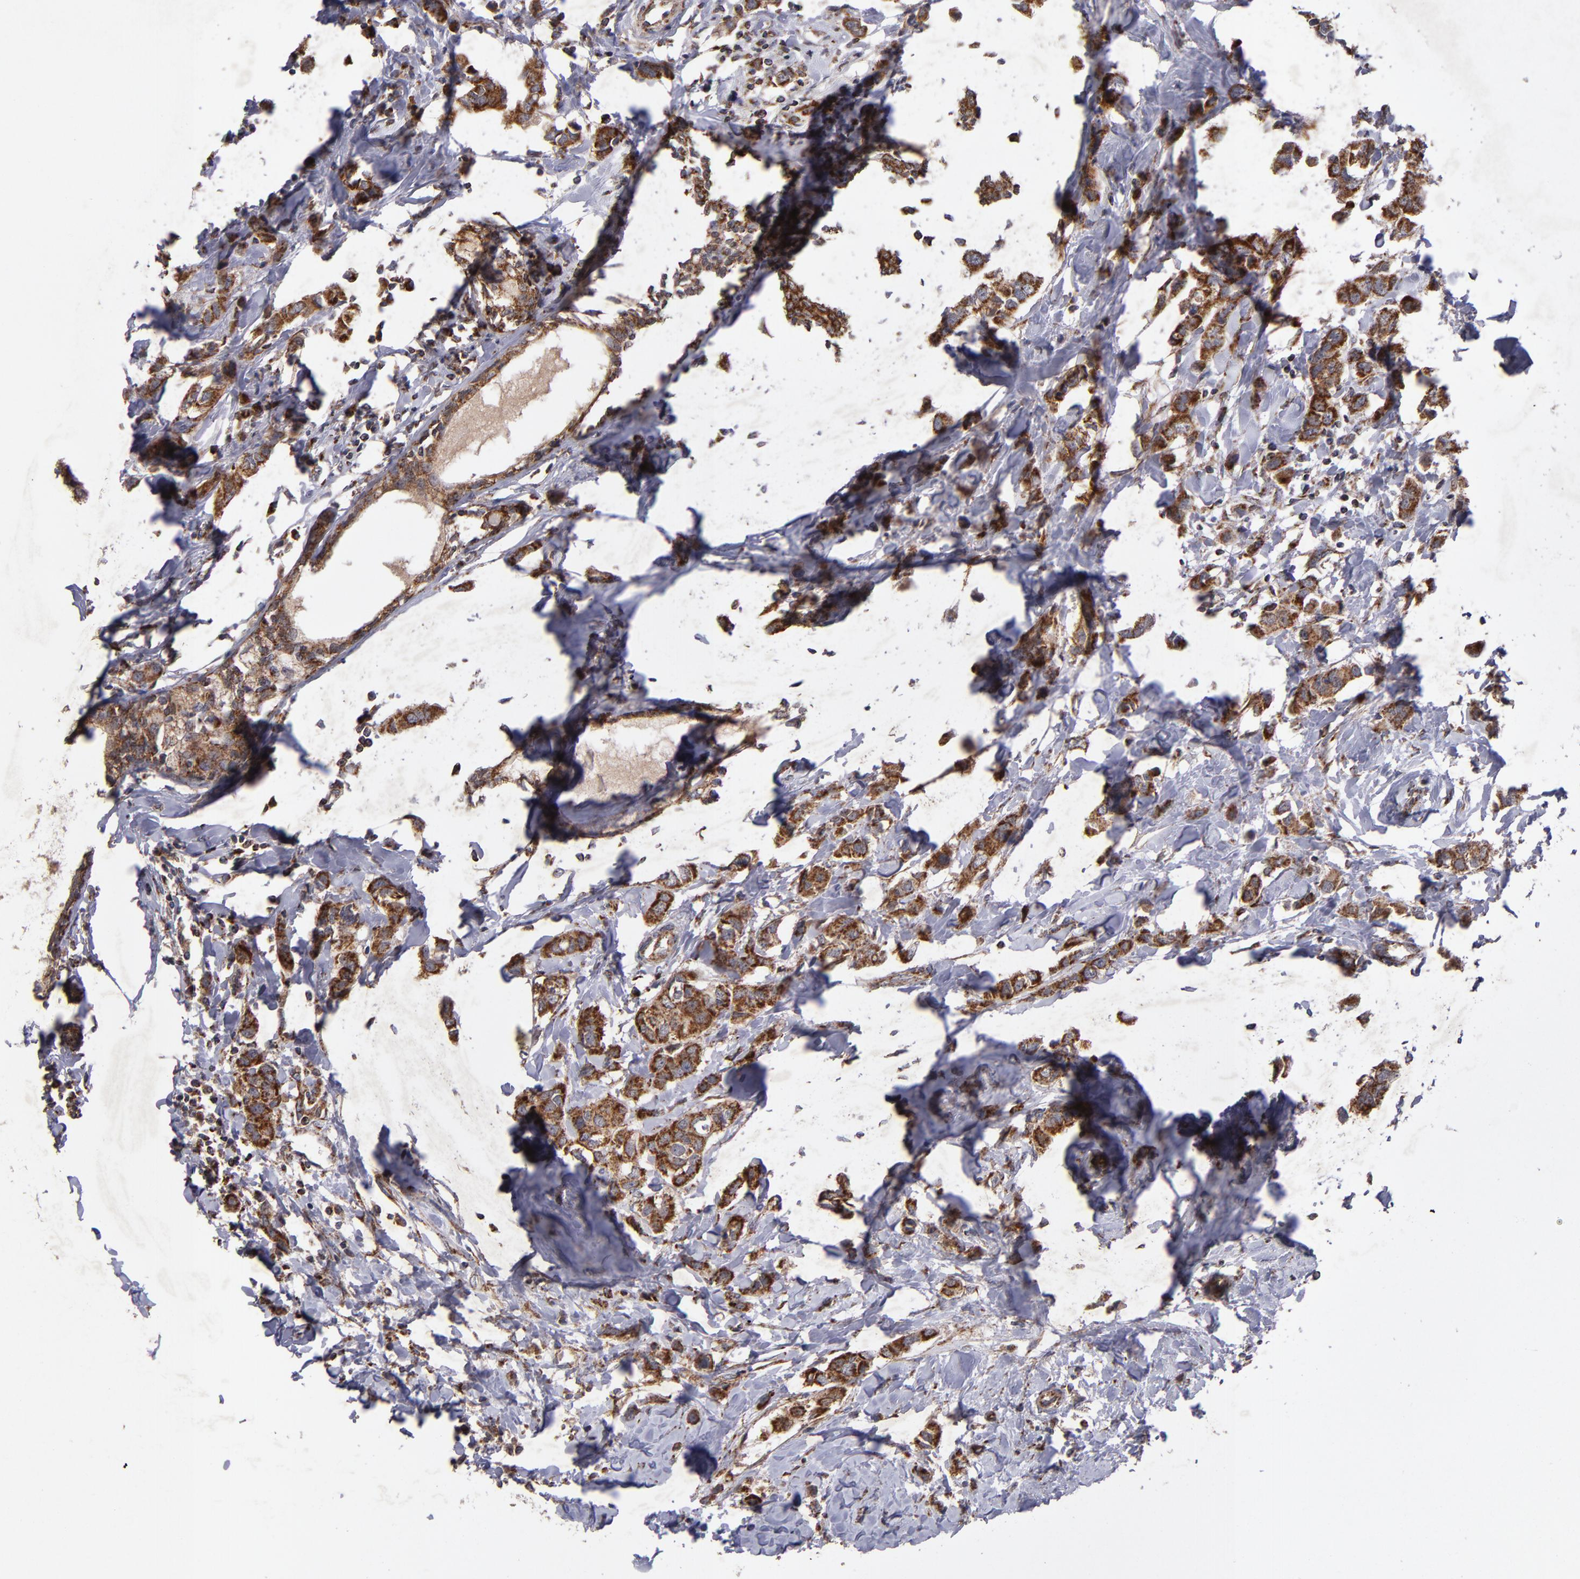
{"staining": {"intensity": "moderate", "quantity": ">75%", "location": "cytoplasmic/membranous"}, "tissue": "breast cancer", "cell_type": "Tumor cells", "image_type": "cancer", "snomed": [{"axis": "morphology", "description": "Normal tissue, NOS"}, {"axis": "morphology", "description": "Duct carcinoma"}, {"axis": "topography", "description": "Breast"}], "caption": "Immunohistochemical staining of human breast intraductal carcinoma demonstrates medium levels of moderate cytoplasmic/membranous protein expression in approximately >75% of tumor cells.", "gene": "TIMM9", "patient": {"sex": "female", "age": 50}}